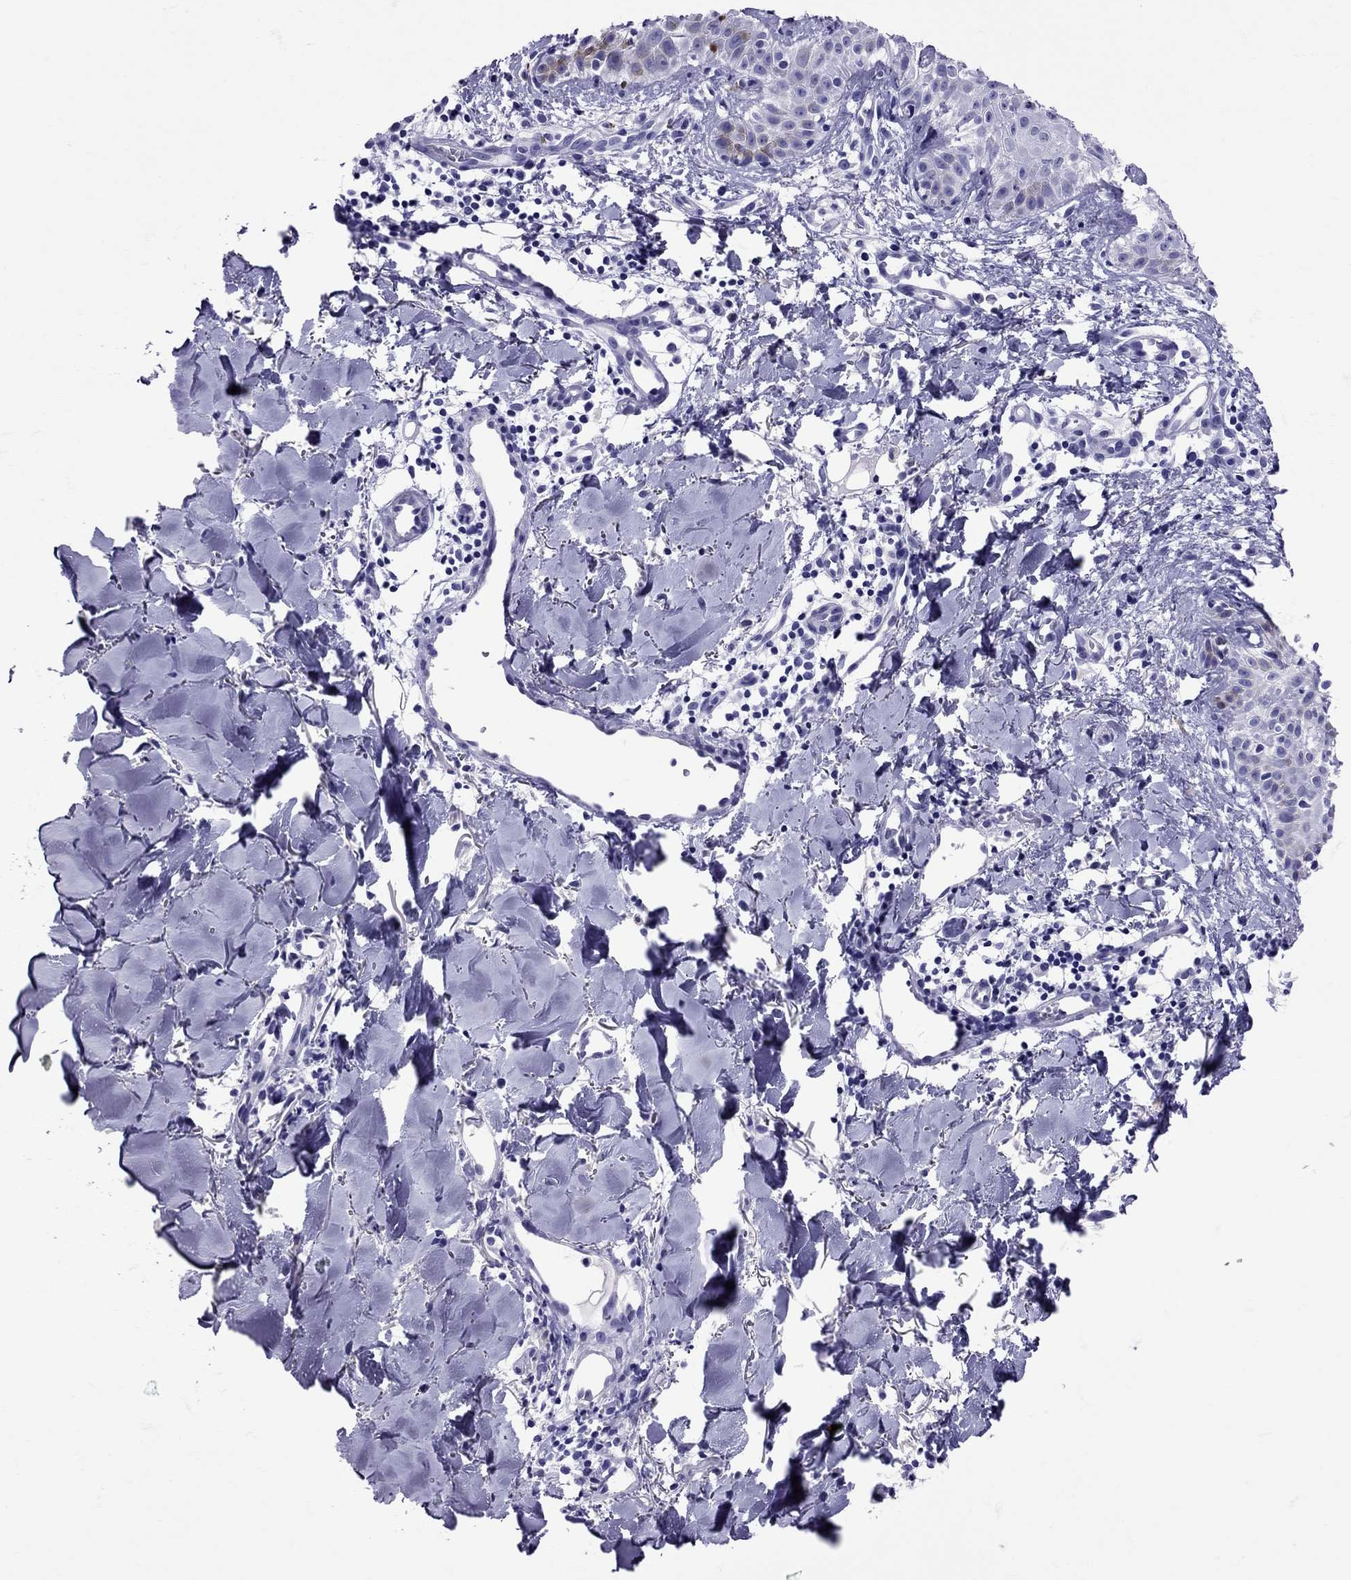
{"staining": {"intensity": "negative", "quantity": "none", "location": "none"}, "tissue": "melanoma", "cell_type": "Tumor cells", "image_type": "cancer", "snomed": [{"axis": "morphology", "description": "Malignant melanoma, NOS"}, {"axis": "topography", "description": "Skin"}], "caption": "This is an IHC micrograph of melanoma. There is no expression in tumor cells.", "gene": "AVP", "patient": {"sex": "male", "age": 51}}